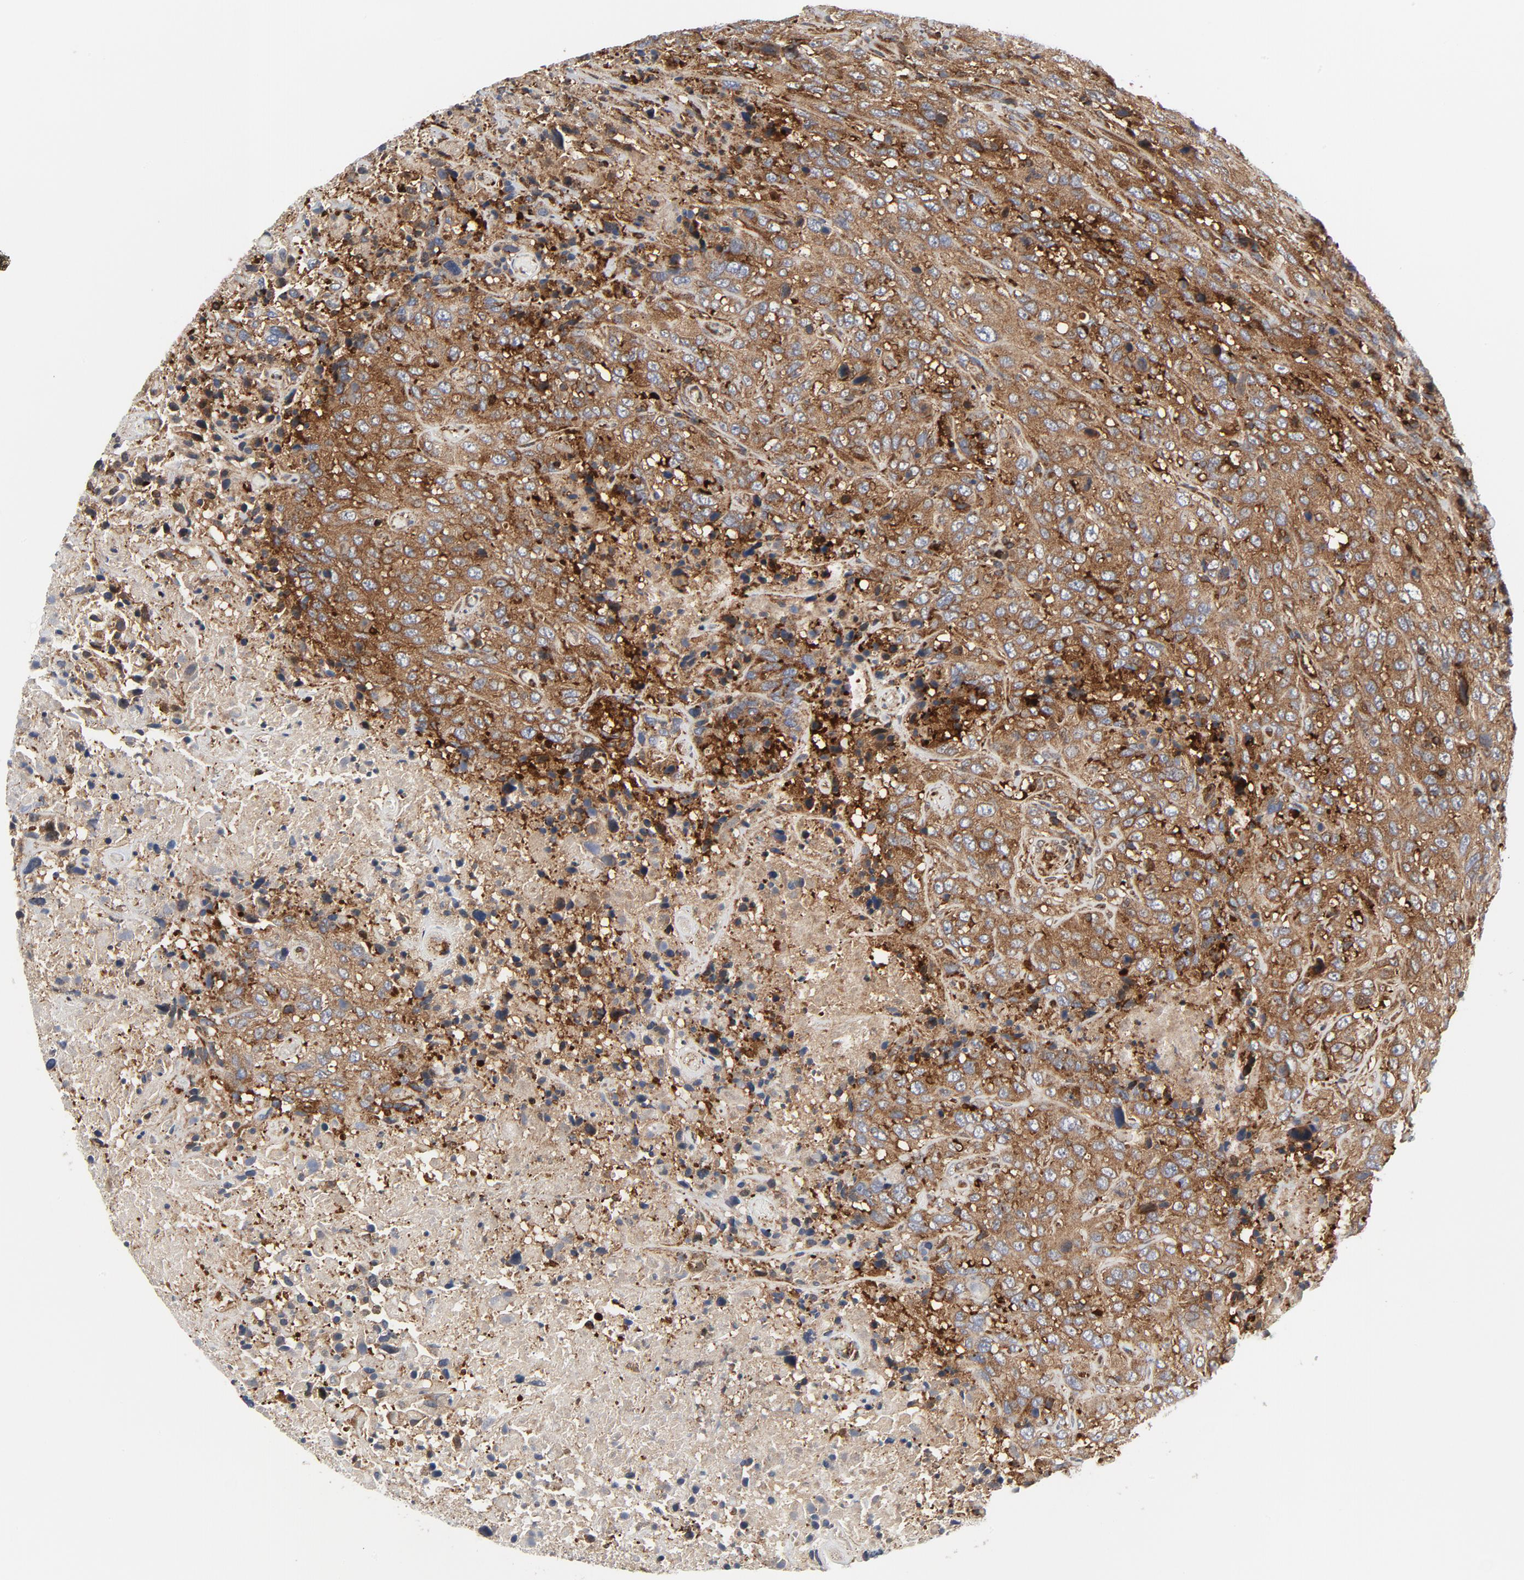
{"staining": {"intensity": "moderate", "quantity": ">75%", "location": "cytoplasmic/membranous"}, "tissue": "urothelial cancer", "cell_type": "Tumor cells", "image_type": "cancer", "snomed": [{"axis": "morphology", "description": "Urothelial carcinoma, High grade"}, {"axis": "topography", "description": "Urinary bladder"}], "caption": "Protein expression analysis of high-grade urothelial carcinoma displays moderate cytoplasmic/membranous positivity in about >75% of tumor cells.", "gene": "YES1", "patient": {"sex": "male", "age": 61}}